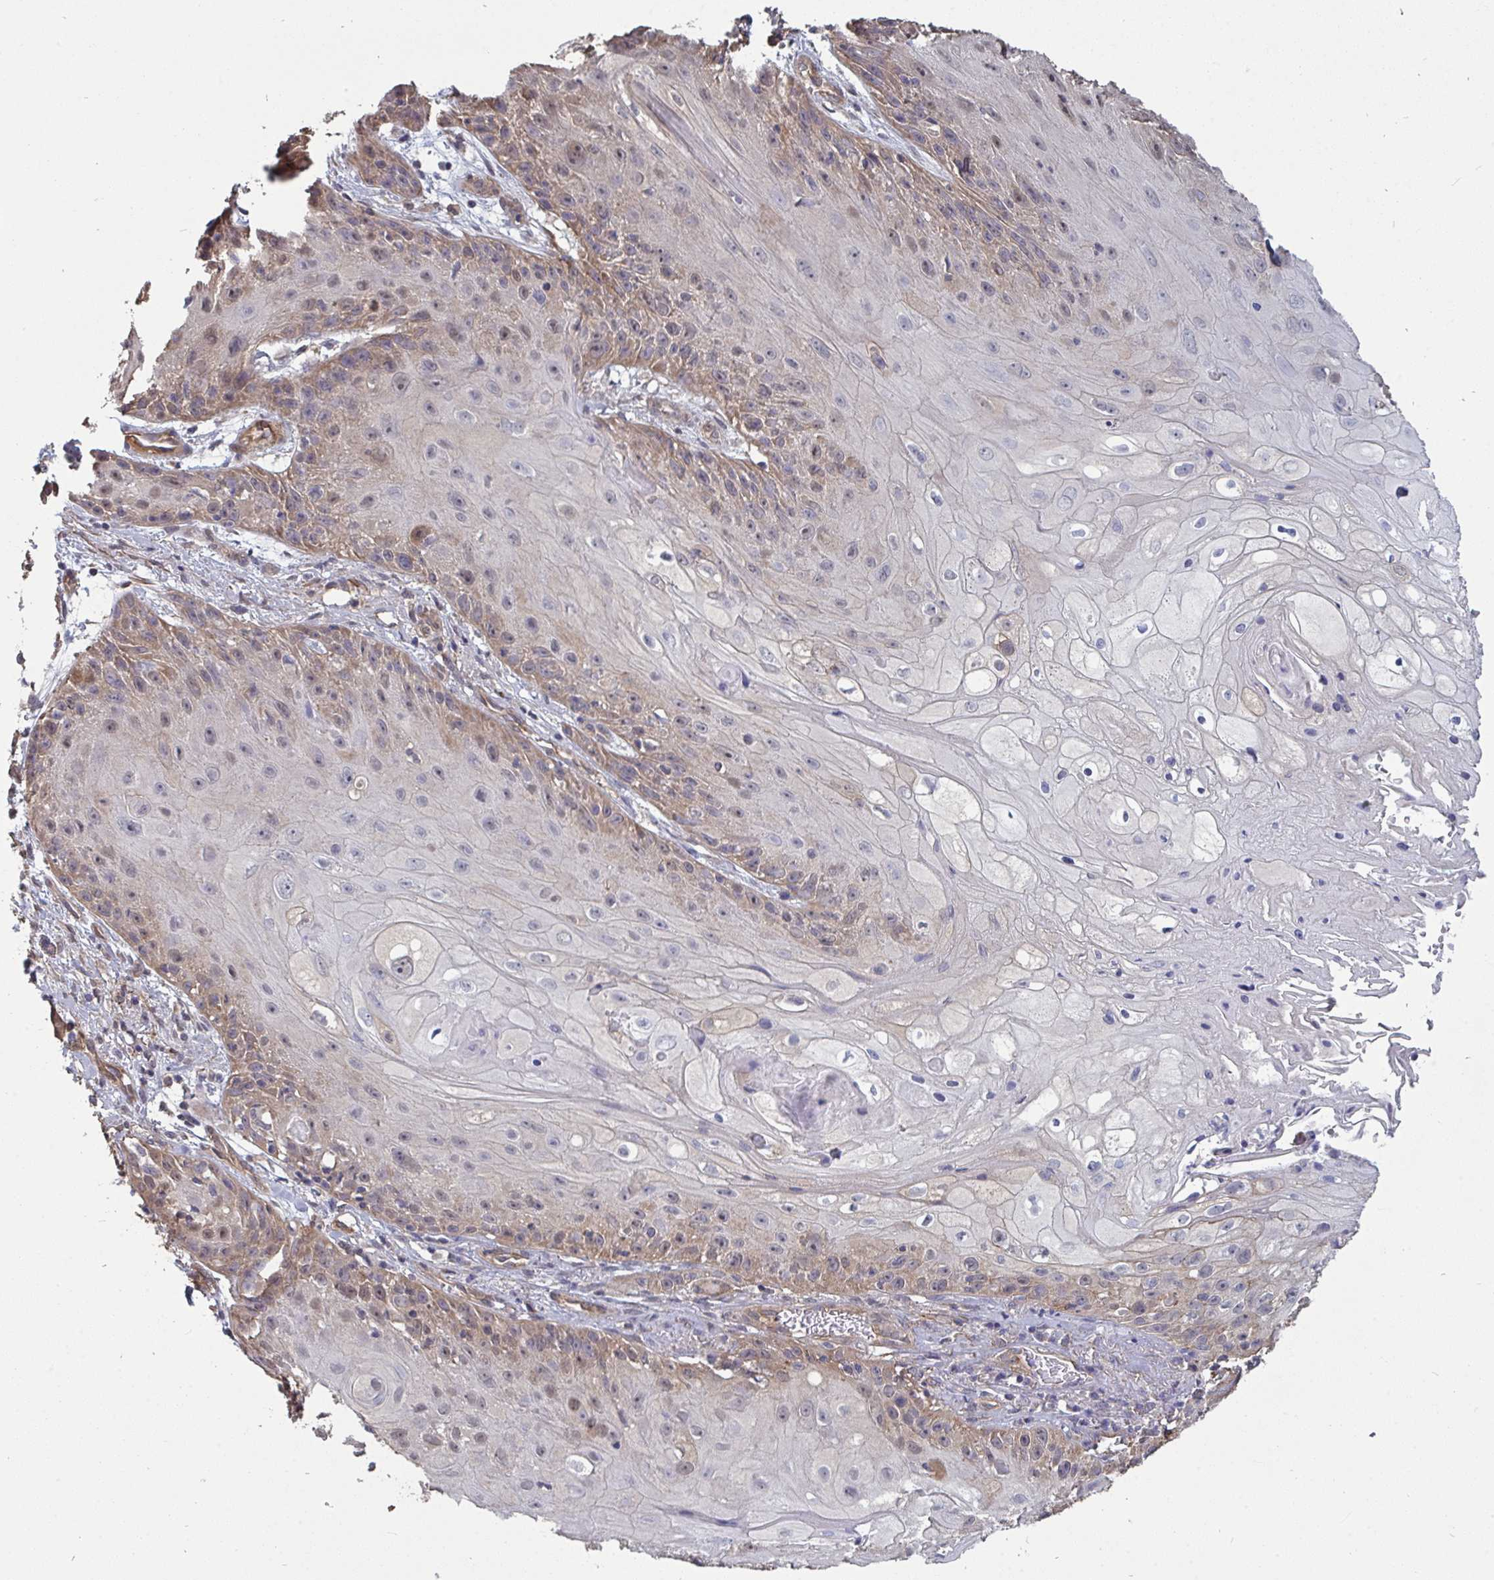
{"staining": {"intensity": "weak", "quantity": "<25%", "location": "cytoplasmic/membranous"}, "tissue": "skin cancer", "cell_type": "Tumor cells", "image_type": "cancer", "snomed": [{"axis": "morphology", "description": "Squamous cell carcinoma, NOS"}, {"axis": "topography", "description": "Skin"}, {"axis": "topography", "description": "Vulva"}], "caption": "Tumor cells show no significant protein expression in squamous cell carcinoma (skin).", "gene": "ISCU", "patient": {"sex": "female", "age": 76}}